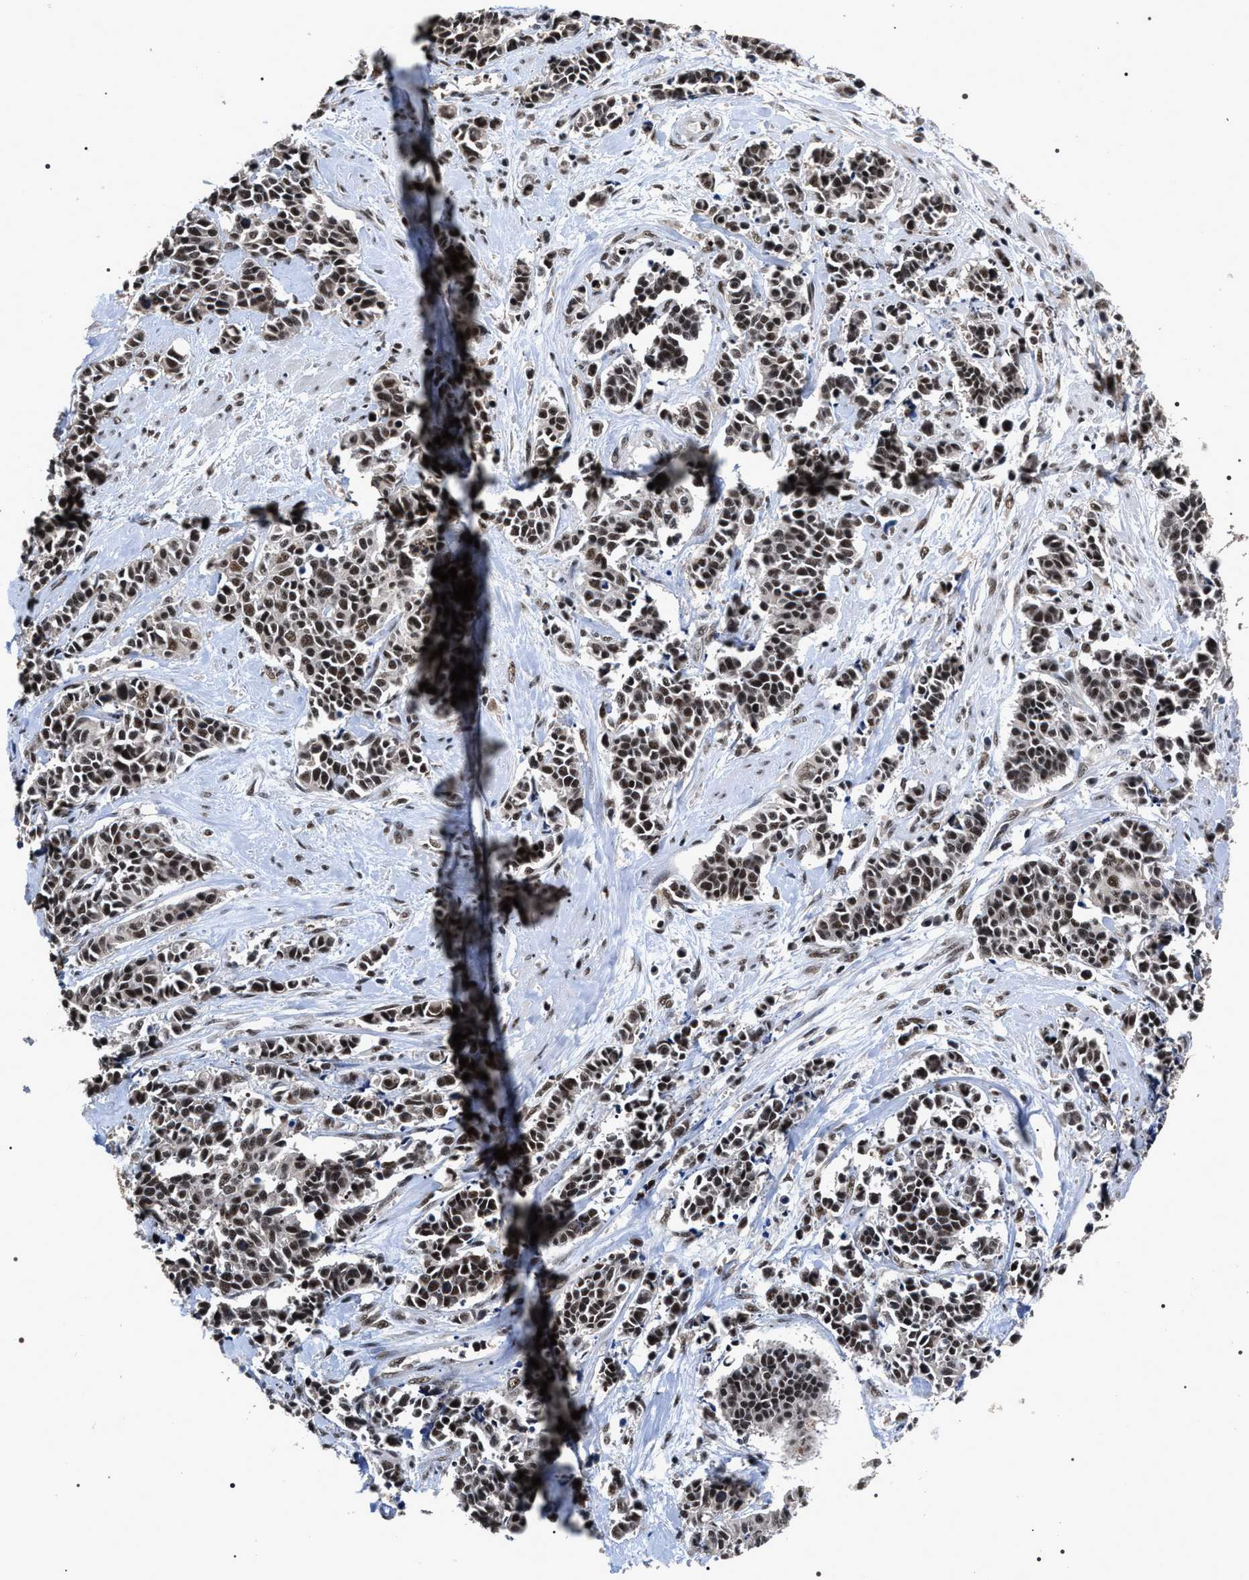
{"staining": {"intensity": "moderate", "quantity": ">75%", "location": "nuclear"}, "tissue": "cervical cancer", "cell_type": "Tumor cells", "image_type": "cancer", "snomed": [{"axis": "morphology", "description": "Squamous cell carcinoma, NOS"}, {"axis": "topography", "description": "Cervix"}], "caption": "Immunohistochemistry (IHC) (DAB (3,3'-diaminobenzidine)) staining of cervical cancer demonstrates moderate nuclear protein expression in about >75% of tumor cells.", "gene": "RRP1B", "patient": {"sex": "female", "age": 35}}